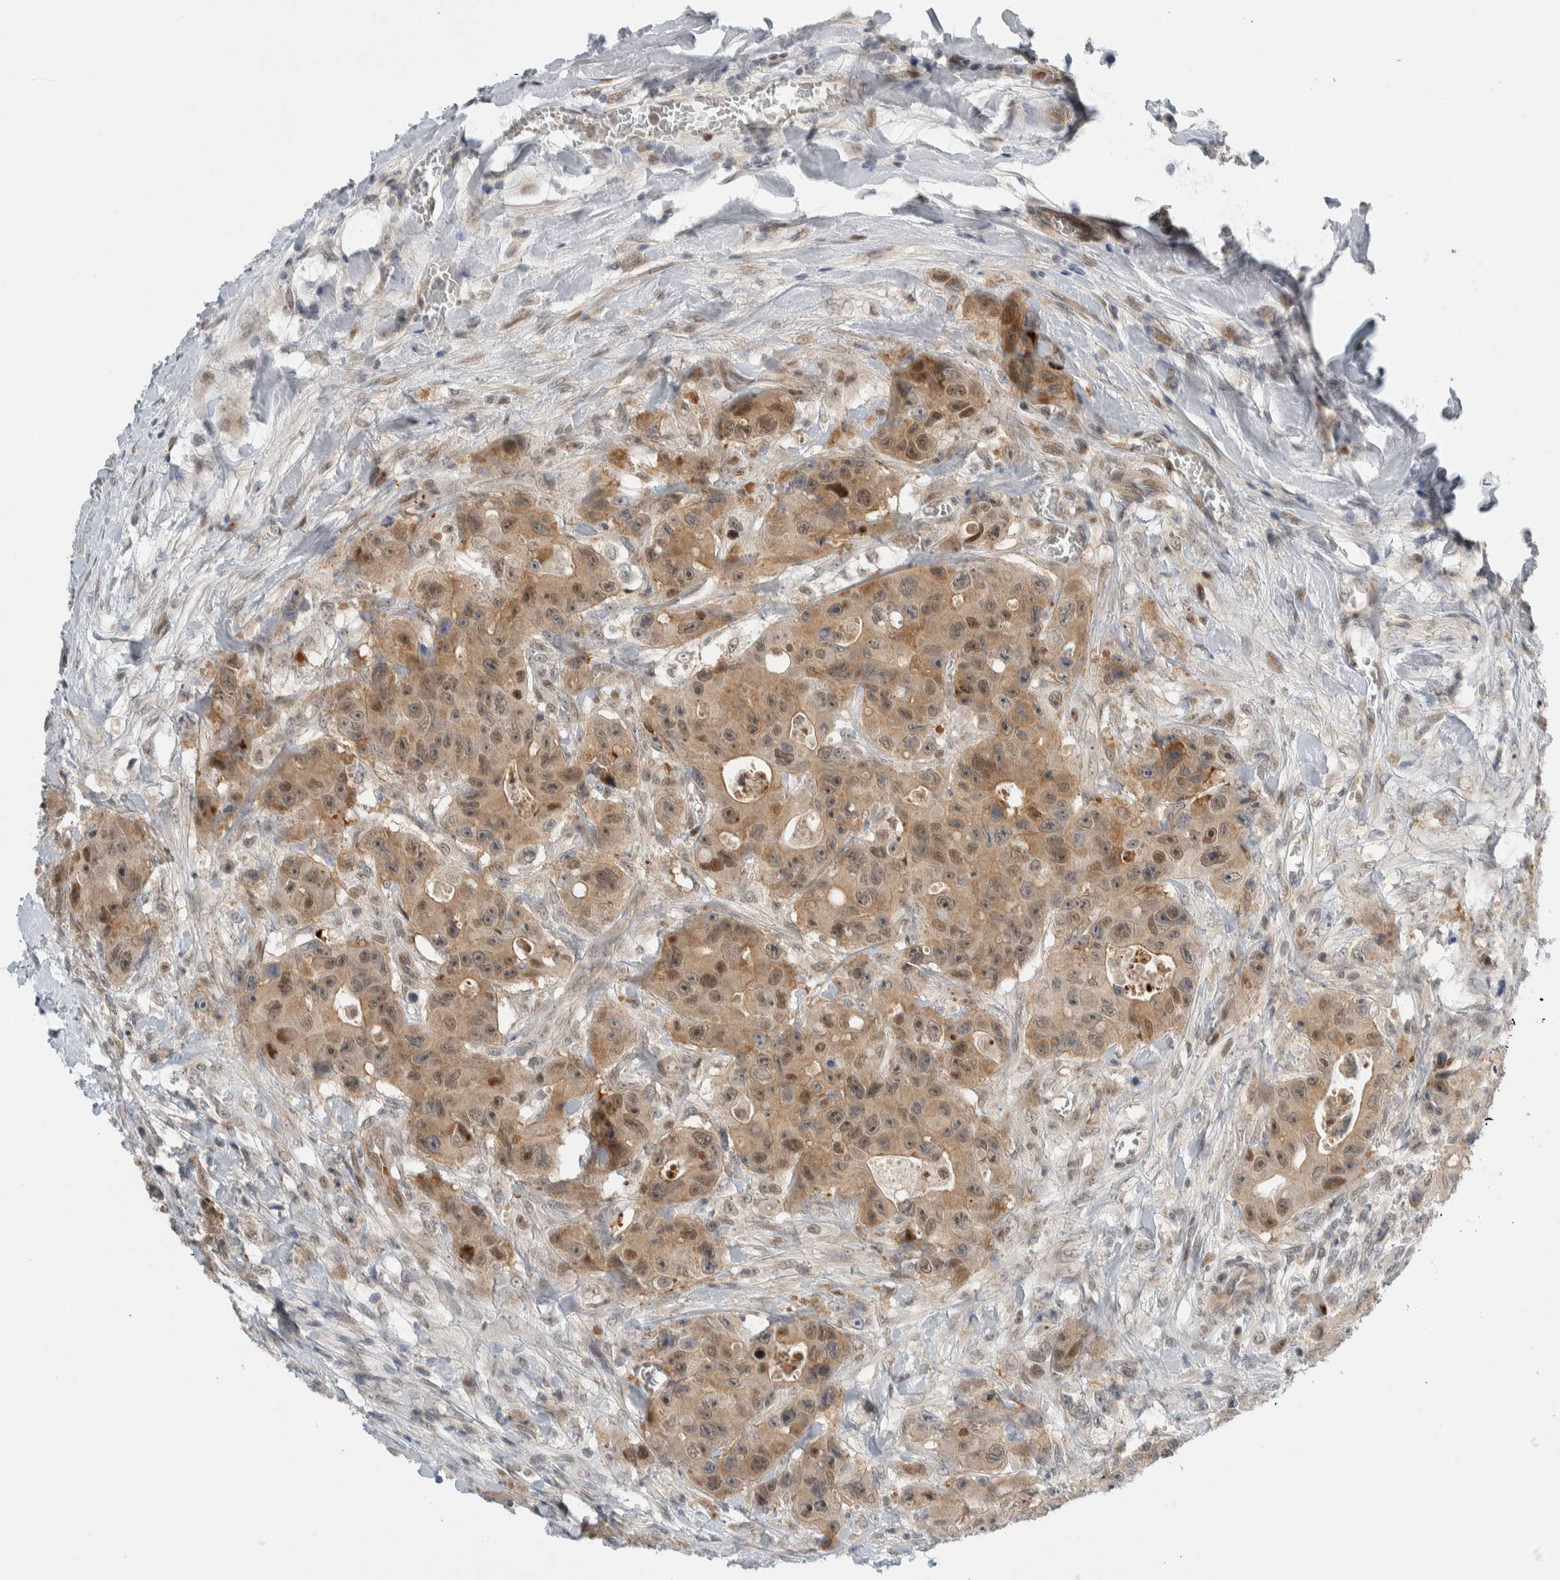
{"staining": {"intensity": "moderate", "quantity": ">75%", "location": "cytoplasmic/membranous,nuclear"}, "tissue": "colorectal cancer", "cell_type": "Tumor cells", "image_type": "cancer", "snomed": [{"axis": "morphology", "description": "Adenocarcinoma, NOS"}, {"axis": "topography", "description": "Colon"}], "caption": "About >75% of tumor cells in adenocarcinoma (colorectal) display moderate cytoplasmic/membranous and nuclear protein positivity as visualized by brown immunohistochemical staining.", "gene": "NCR3LG1", "patient": {"sex": "female", "age": 46}}